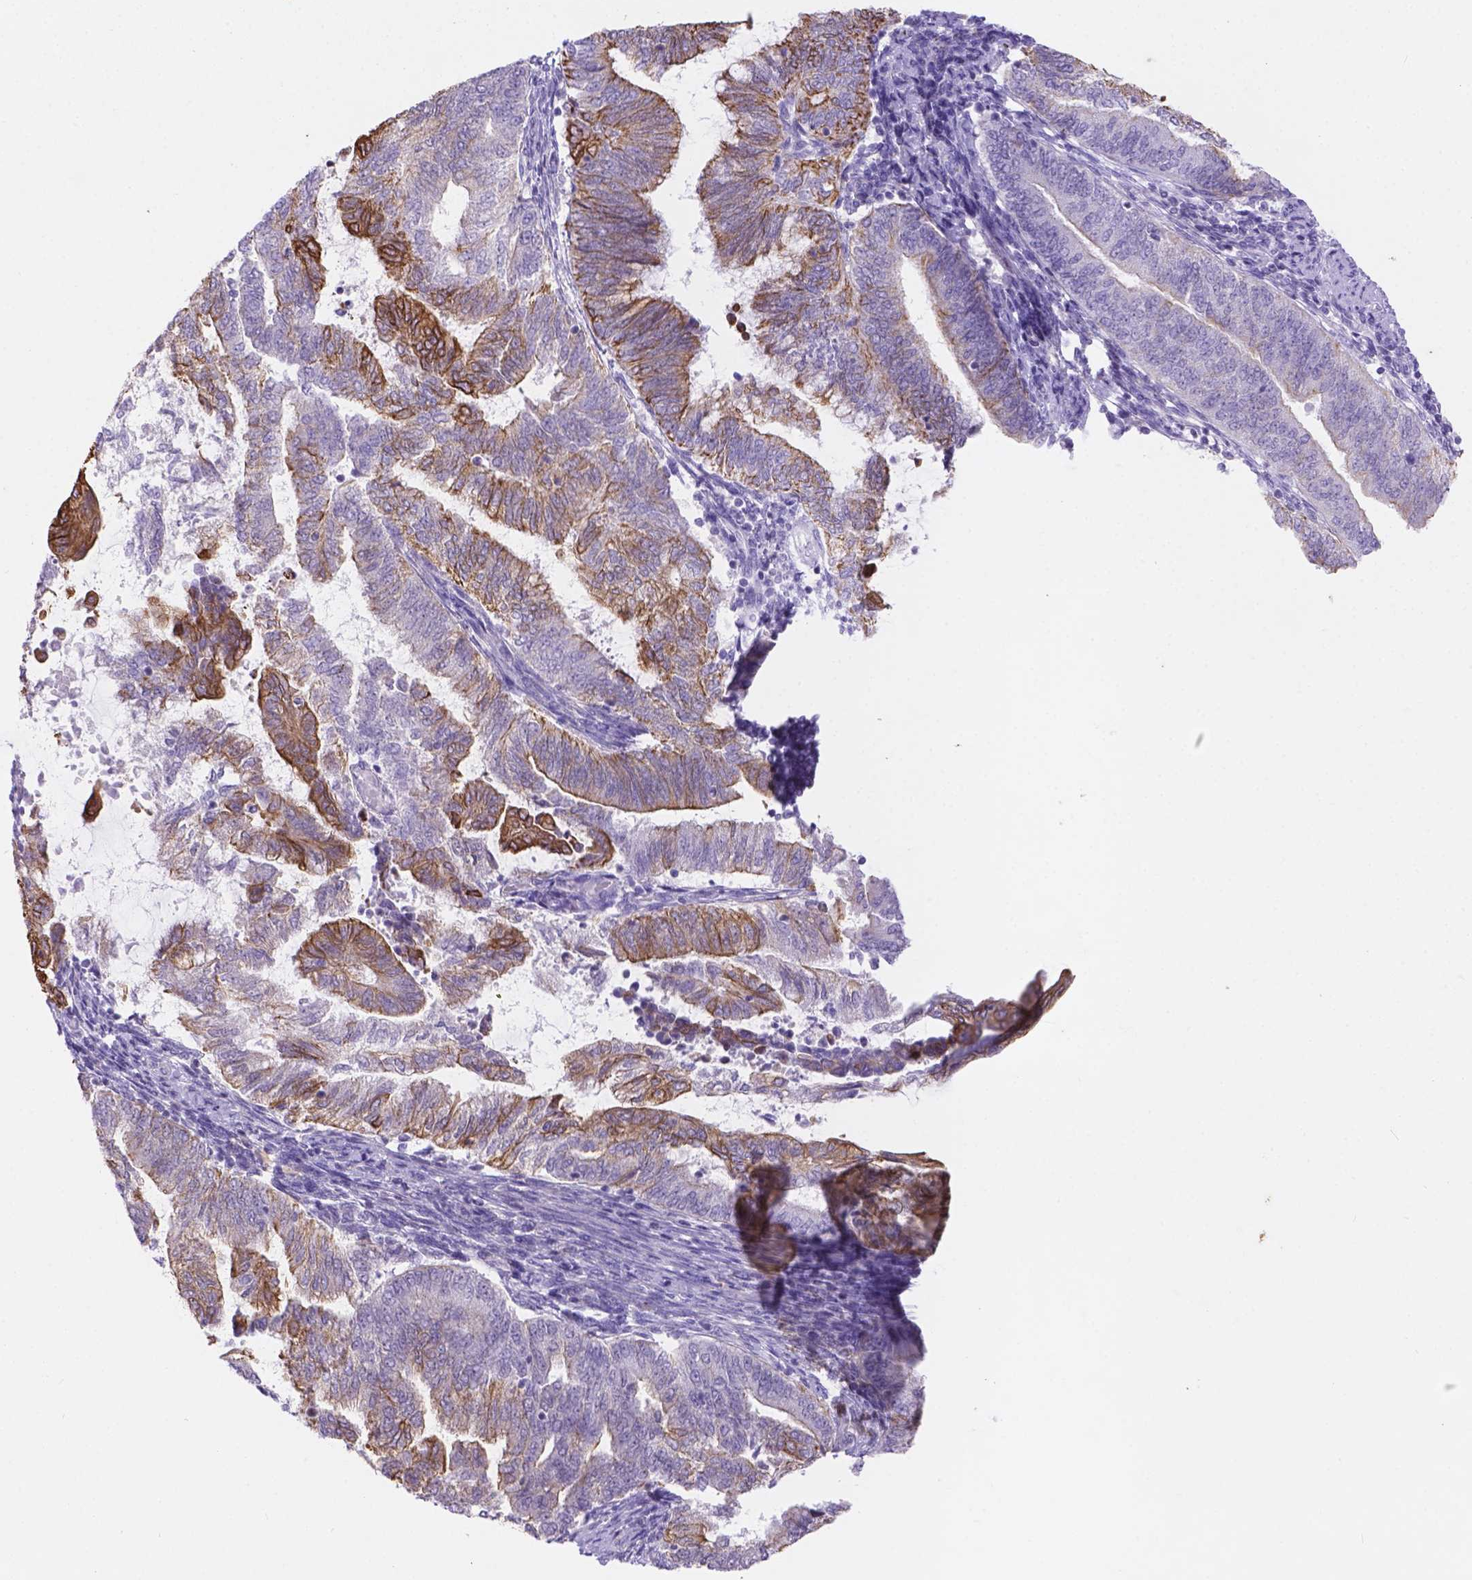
{"staining": {"intensity": "strong", "quantity": "<25%", "location": "cytoplasmic/membranous"}, "tissue": "endometrial cancer", "cell_type": "Tumor cells", "image_type": "cancer", "snomed": [{"axis": "morphology", "description": "Adenocarcinoma, NOS"}, {"axis": "topography", "description": "Endometrium"}], "caption": "Endometrial adenocarcinoma was stained to show a protein in brown. There is medium levels of strong cytoplasmic/membranous expression in approximately <25% of tumor cells.", "gene": "DMWD", "patient": {"sex": "female", "age": 65}}